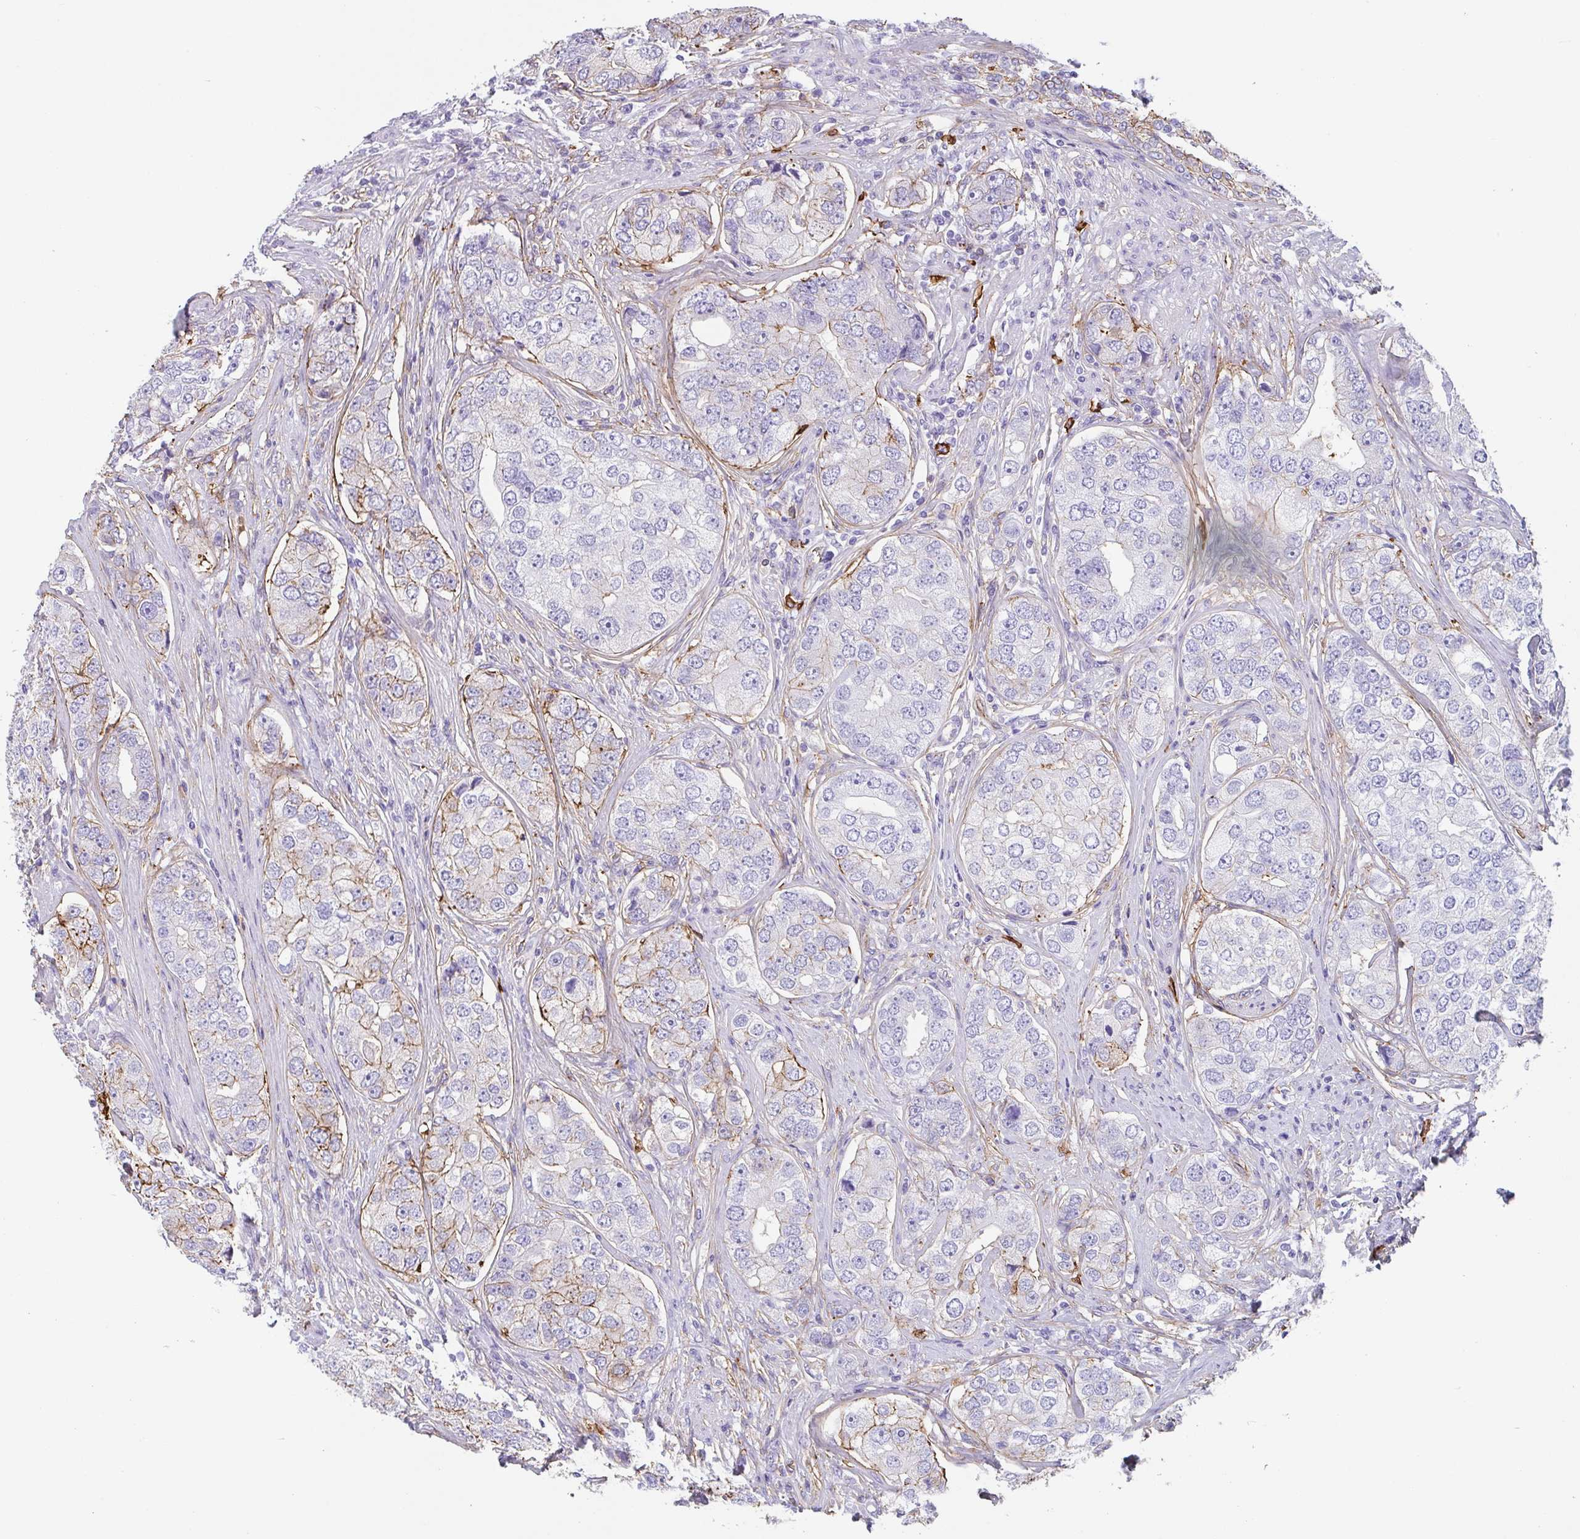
{"staining": {"intensity": "moderate", "quantity": "<25%", "location": "cytoplasmic/membranous"}, "tissue": "prostate cancer", "cell_type": "Tumor cells", "image_type": "cancer", "snomed": [{"axis": "morphology", "description": "Adenocarcinoma, High grade"}, {"axis": "topography", "description": "Prostate"}], "caption": "Human prostate adenocarcinoma (high-grade) stained for a protein (brown) reveals moderate cytoplasmic/membranous positive staining in approximately <25% of tumor cells.", "gene": "DBN1", "patient": {"sex": "male", "age": 60}}